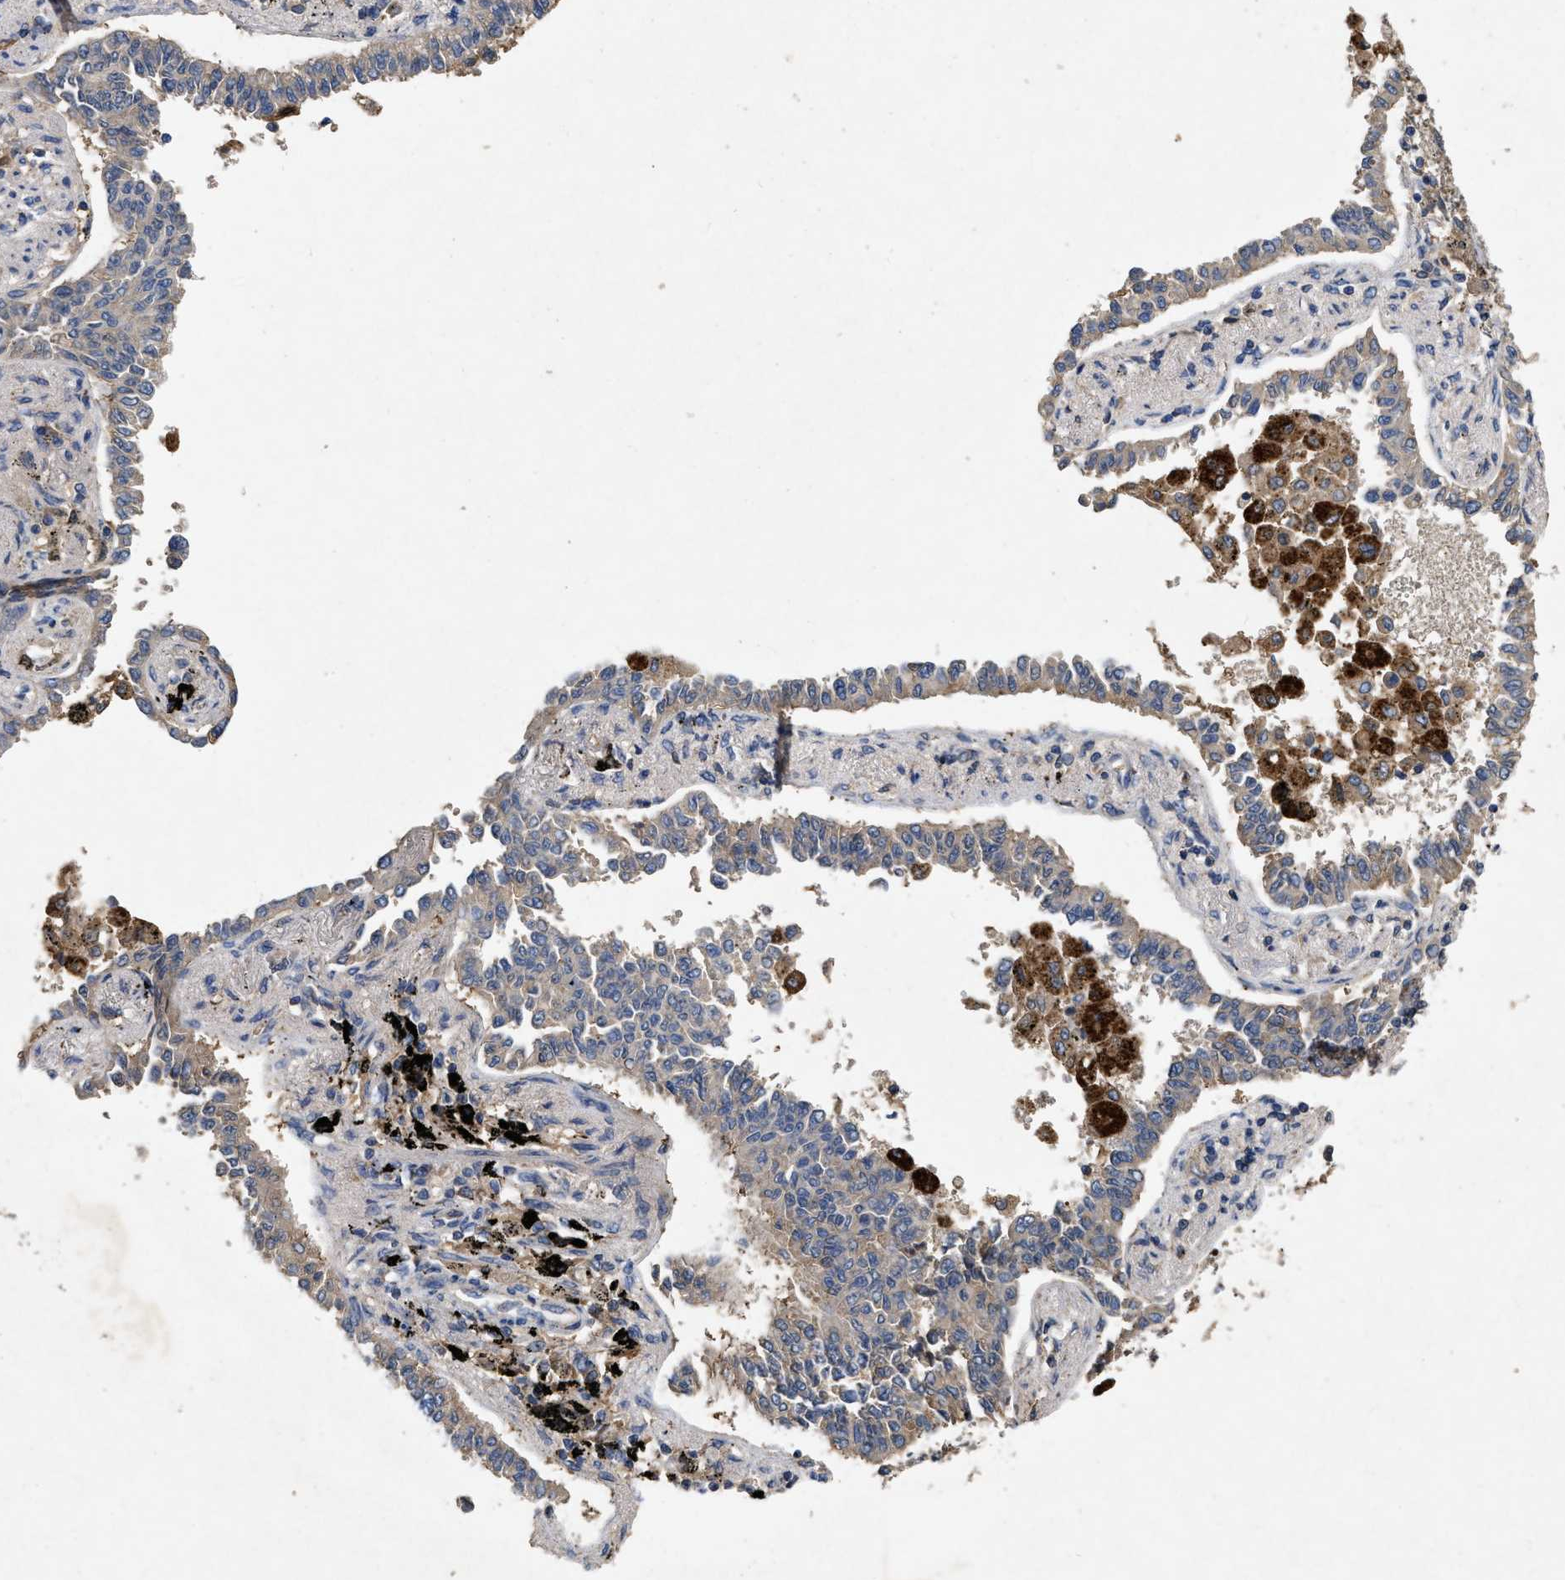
{"staining": {"intensity": "weak", "quantity": ">75%", "location": "cytoplasmic/membranous"}, "tissue": "lung cancer", "cell_type": "Tumor cells", "image_type": "cancer", "snomed": [{"axis": "morphology", "description": "Normal tissue, NOS"}, {"axis": "morphology", "description": "Adenocarcinoma, NOS"}, {"axis": "topography", "description": "Lung"}], "caption": "Tumor cells show weak cytoplasmic/membranous staining in about >75% of cells in lung cancer (adenocarcinoma). The staining was performed using DAB (3,3'-diaminobenzidine) to visualize the protein expression in brown, while the nuclei were stained in blue with hematoxylin (Magnification: 20x).", "gene": "LPAR2", "patient": {"sex": "male", "age": 59}}